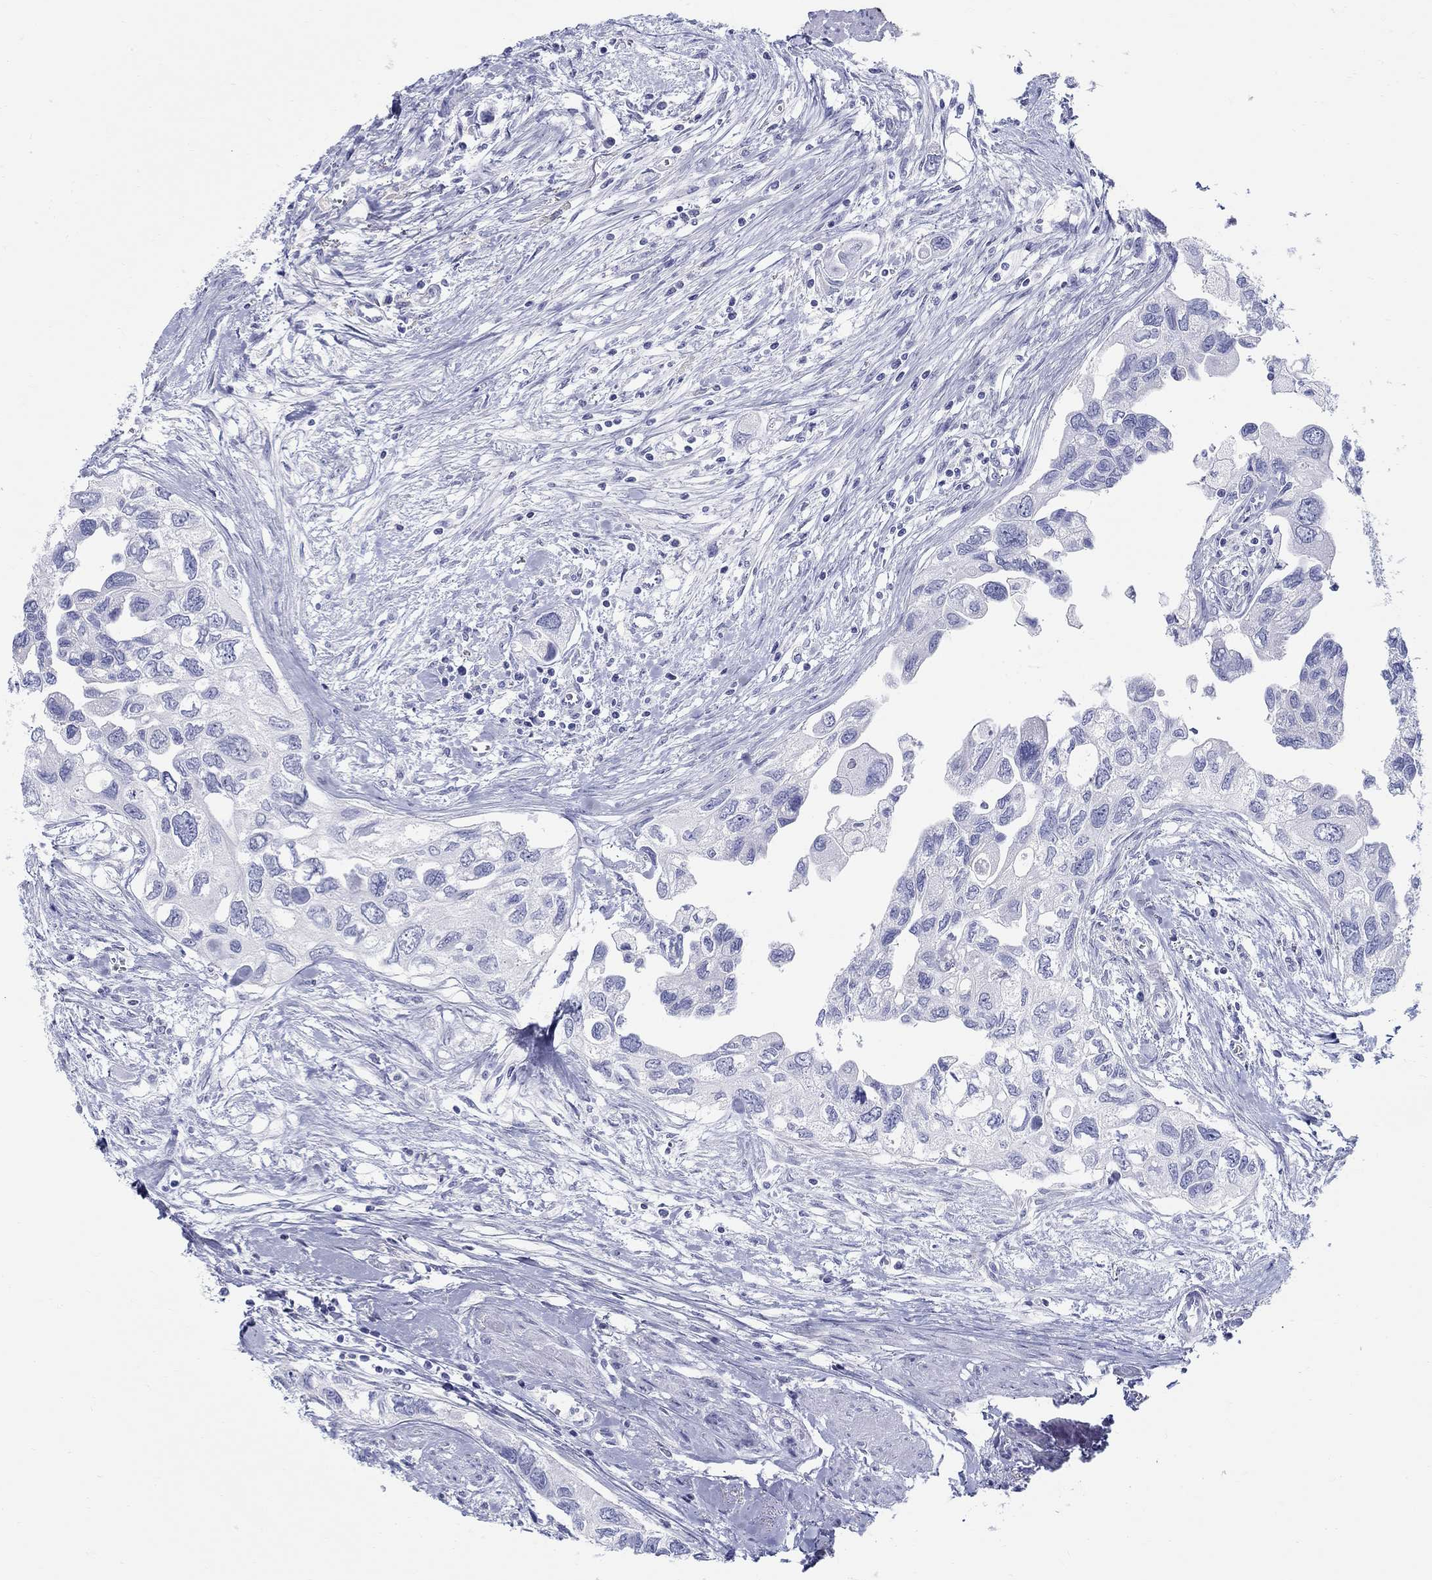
{"staining": {"intensity": "negative", "quantity": "none", "location": "none"}, "tissue": "urothelial cancer", "cell_type": "Tumor cells", "image_type": "cancer", "snomed": [{"axis": "morphology", "description": "Urothelial carcinoma, High grade"}, {"axis": "topography", "description": "Urinary bladder"}], "caption": "This image is of high-grade urothelial carcinoma stained with immunohistochemistry (IHC) to label a protein in brown with the nuclei are counter-stained blue. There is no staining in tumor cells.", "gene": "LAMP5", "patient": {"sex": "male", "age": 59}}